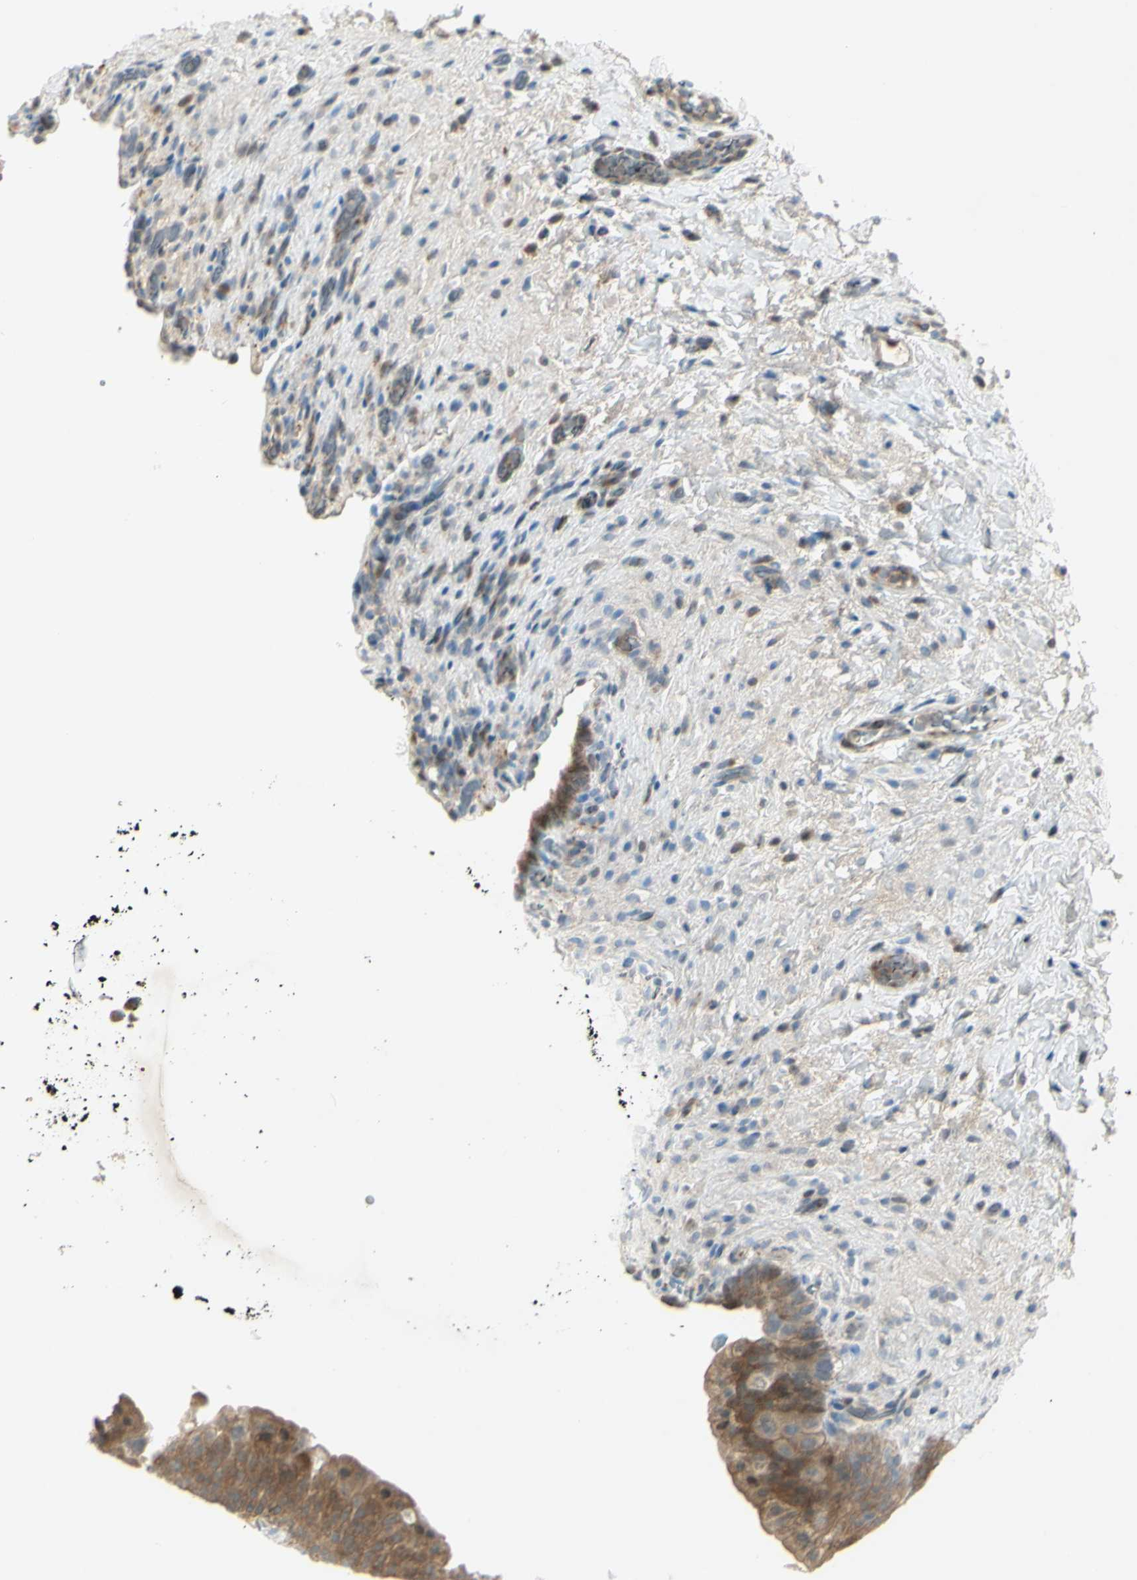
{"staining": {"intensity": "moderate", "quantity": ">75%", "location": "cytoplasmic/membranous"}, "tissue": "urinary bladder", "cell_type": "Urothelial cells", "image_type": "normal", "snomed": [{"axis": "morphology", "description": "Normal tissue, NOS"}, {"axis": "topography", "description": "Urinary bladder"}], "caption": "Unremarkable urinary bladder was stained to show a protein in brown. There is medium levels of moderate cytoplasmic/membranous staining in approximately >75% of urothelial cells. Using DAB (brown) and hematoxylin (blue) stains, captured at high magnification using brightfield microscopy.", "gene": "C1orf159", "patient": {"sex": "female", "age": 64}}